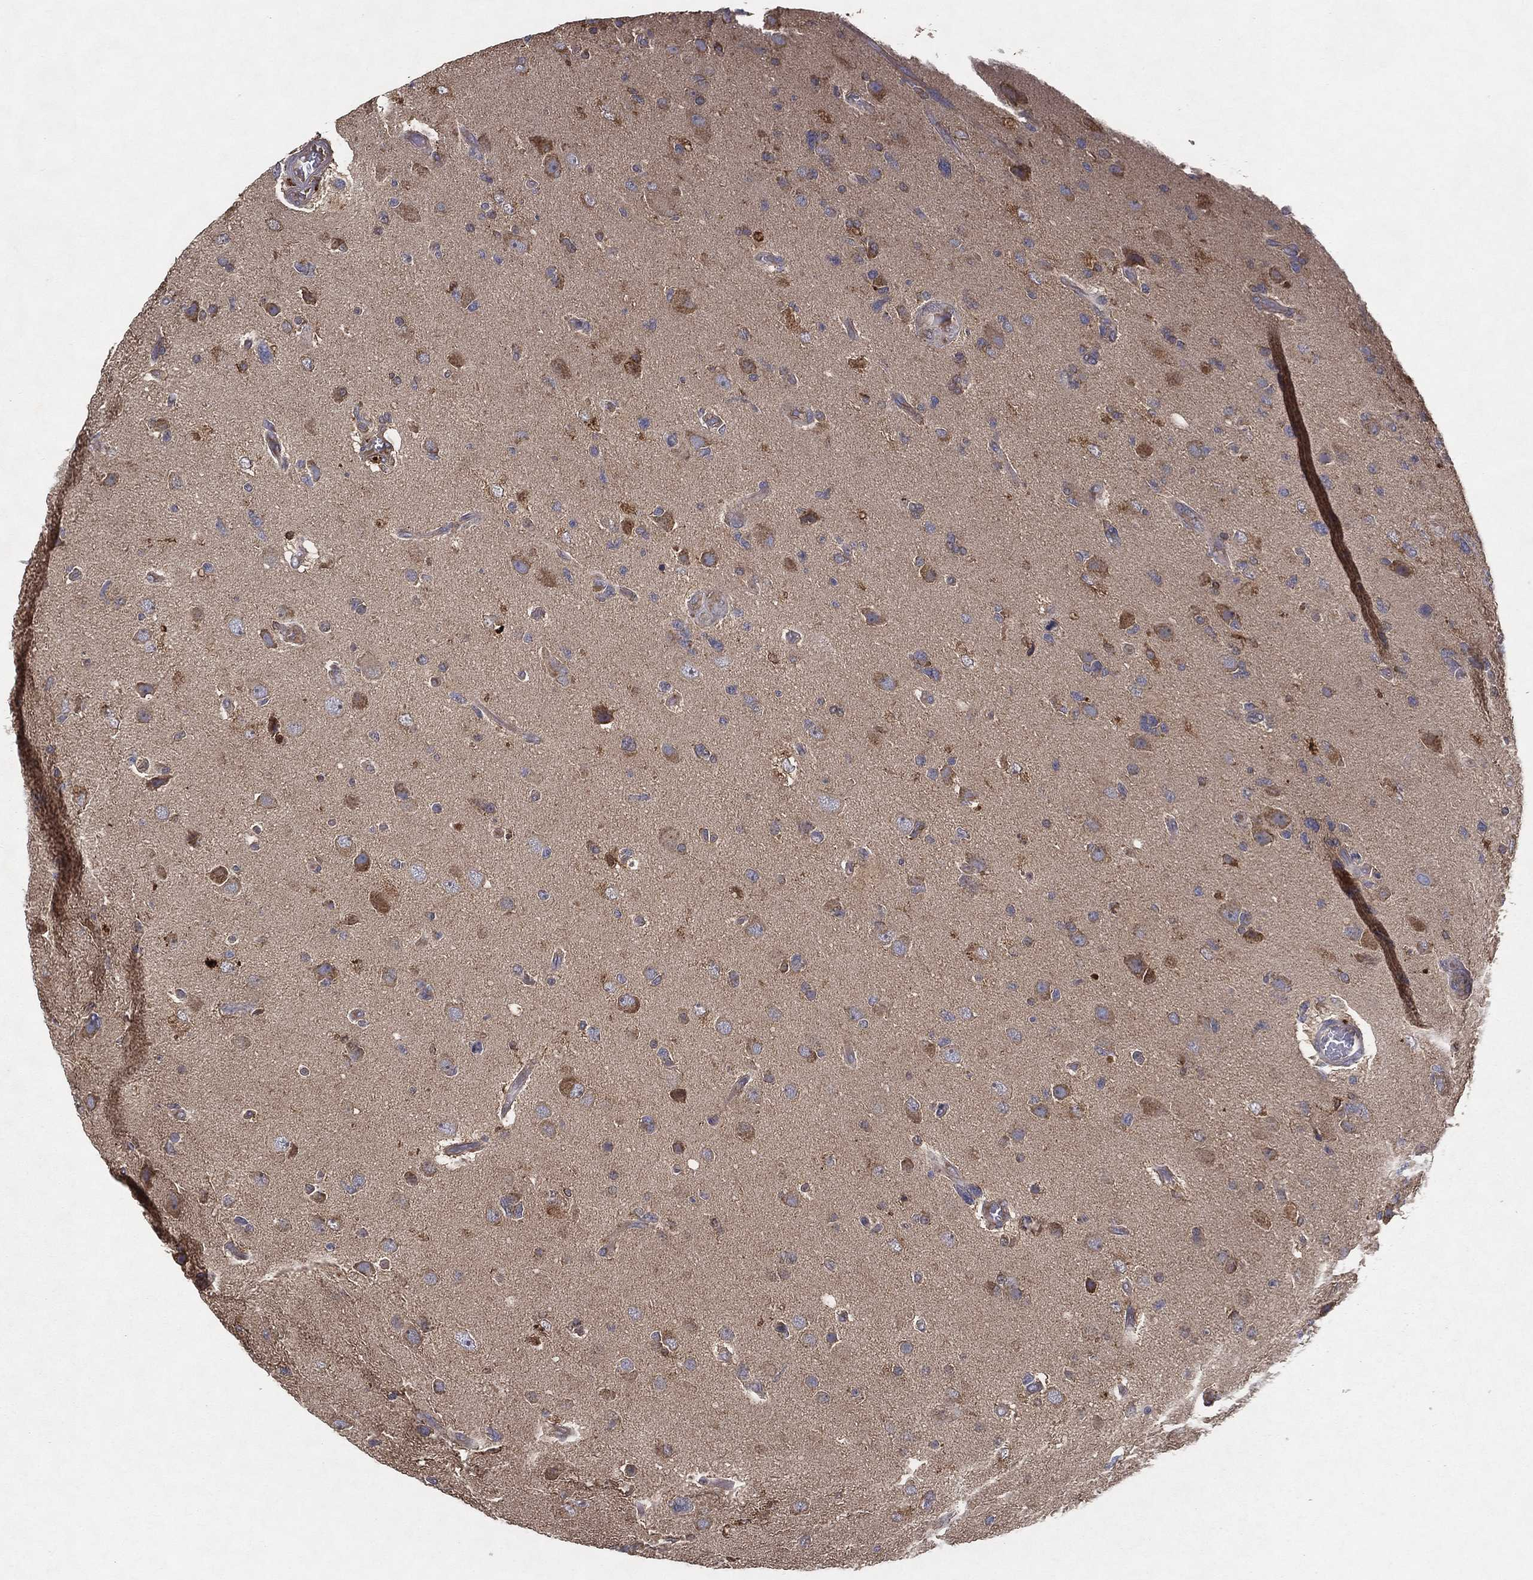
{"staining": {"intensity": "negative", "quantity": "none", "location": "none"}, "tissue": "glioma", "cell_type": "Tumor cells", "image_type": "cancer", "snomed": [{"axis": "morphology", "description": "Glioma, malignant, High grade"}, {"axis": "topography", "description": "Cerebral cortex"}], "caption": "Immunohistochemistry (IHC) histopathology image of neoplastic tissue: human malignant glioma (high-grade) stained with DAB (3,3'-diaminobenzidine) demonstrates no significant protein staining in tumor cells.", "gene": "MT-ND1", "patient": {"sex": "male", "age": 70}}